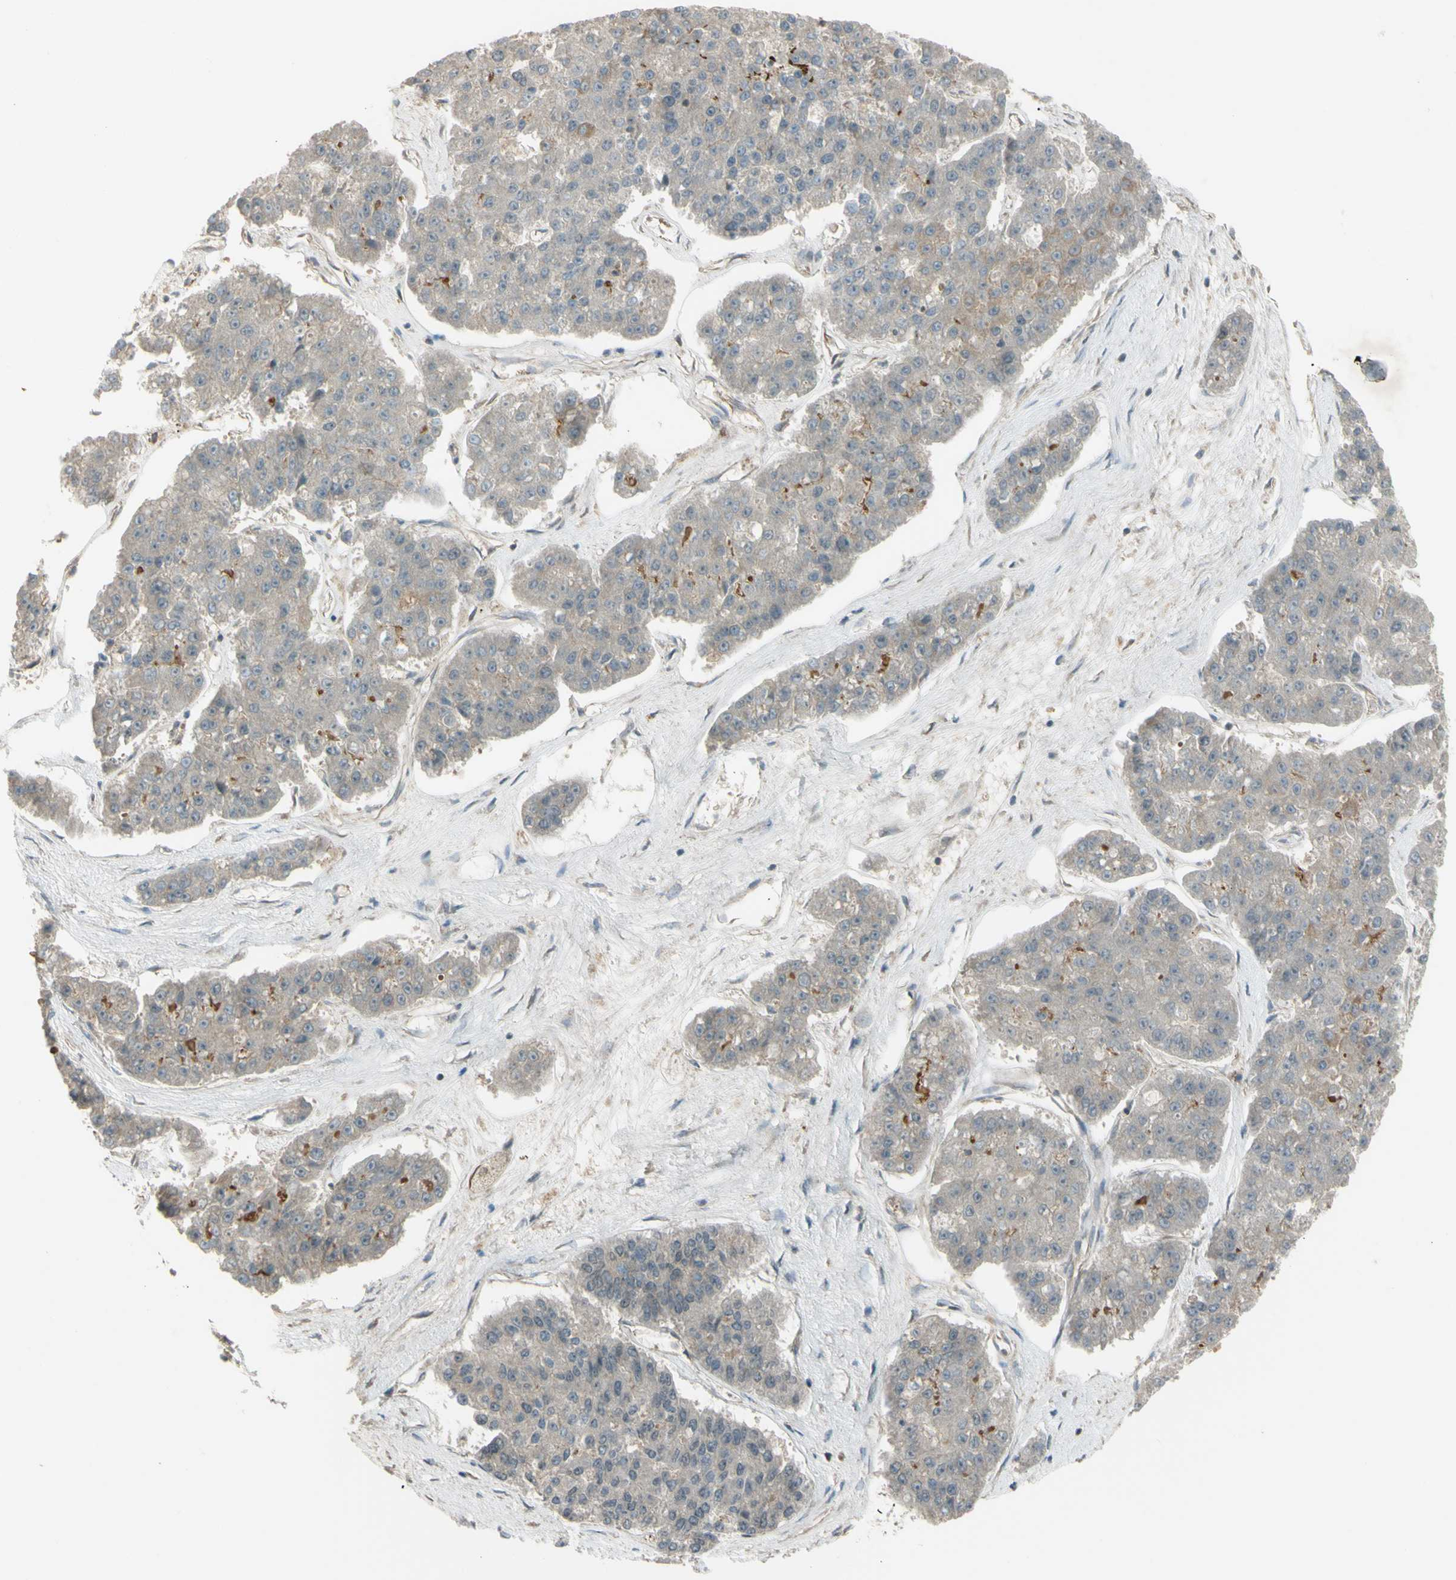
{"staining": {"intensity": "weak", "quantity": "<25%", "location": "cytoplasmic/membranous"}, "tissue": "pancreatic cancer", "cell_type": "Tumor cells", "image_type": "cancer", "snomed": [{"axis": "morphology", "description": "Adenocarcinoma, NOS"}, {"axis": "topography", "description": "Pancreas"}], "caption": "A micrograph of human pancreatic adenocarcinoma is negative for staining in tumor cells. (DAB immunohistochemistry (IHC) visualized using brightfield microscopy, high magnification).", "gene": "FLII", "patient": {"sex": "male", "age": 50}}